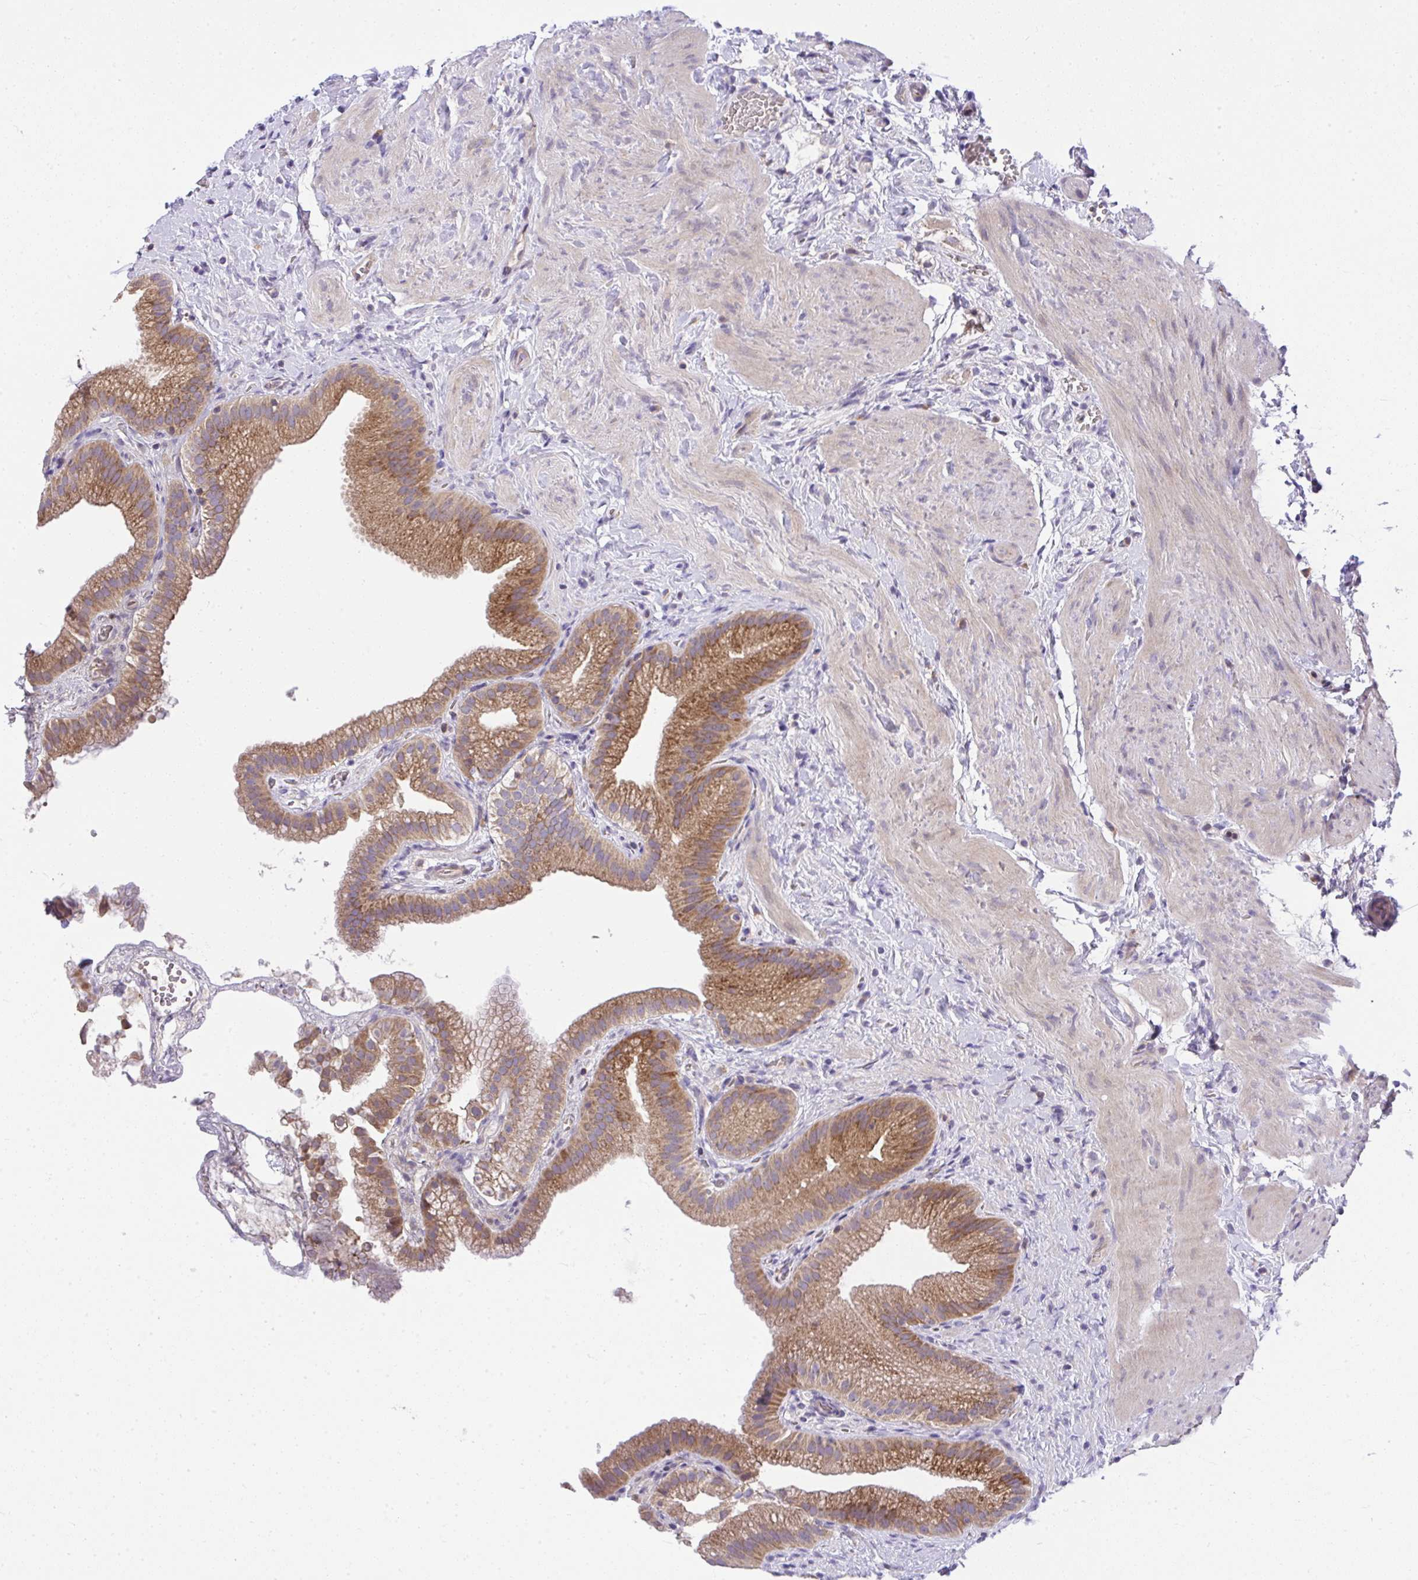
{"staining": {"intensity": "moderate", "quantity": ">75%", "location": "cytoplasmic/membranous"}, "tissue": "gallbladder", "cell_type": "Glandular cells", "image_type": "normal", "snomed": [{"axis": "morphology", "description": "Normal tissue, NOS"}, {"axis": "topography", "description": "Gallbladder"}], "caption": "Immunohistochemistry of unremarkable gallbladder exhibits medium levels of moderate cytoplasmic/membranous positivity in approximately >75% of glandular cells.", "gene": "CHIA", "patient": {"sex": "female", "age": 63}}